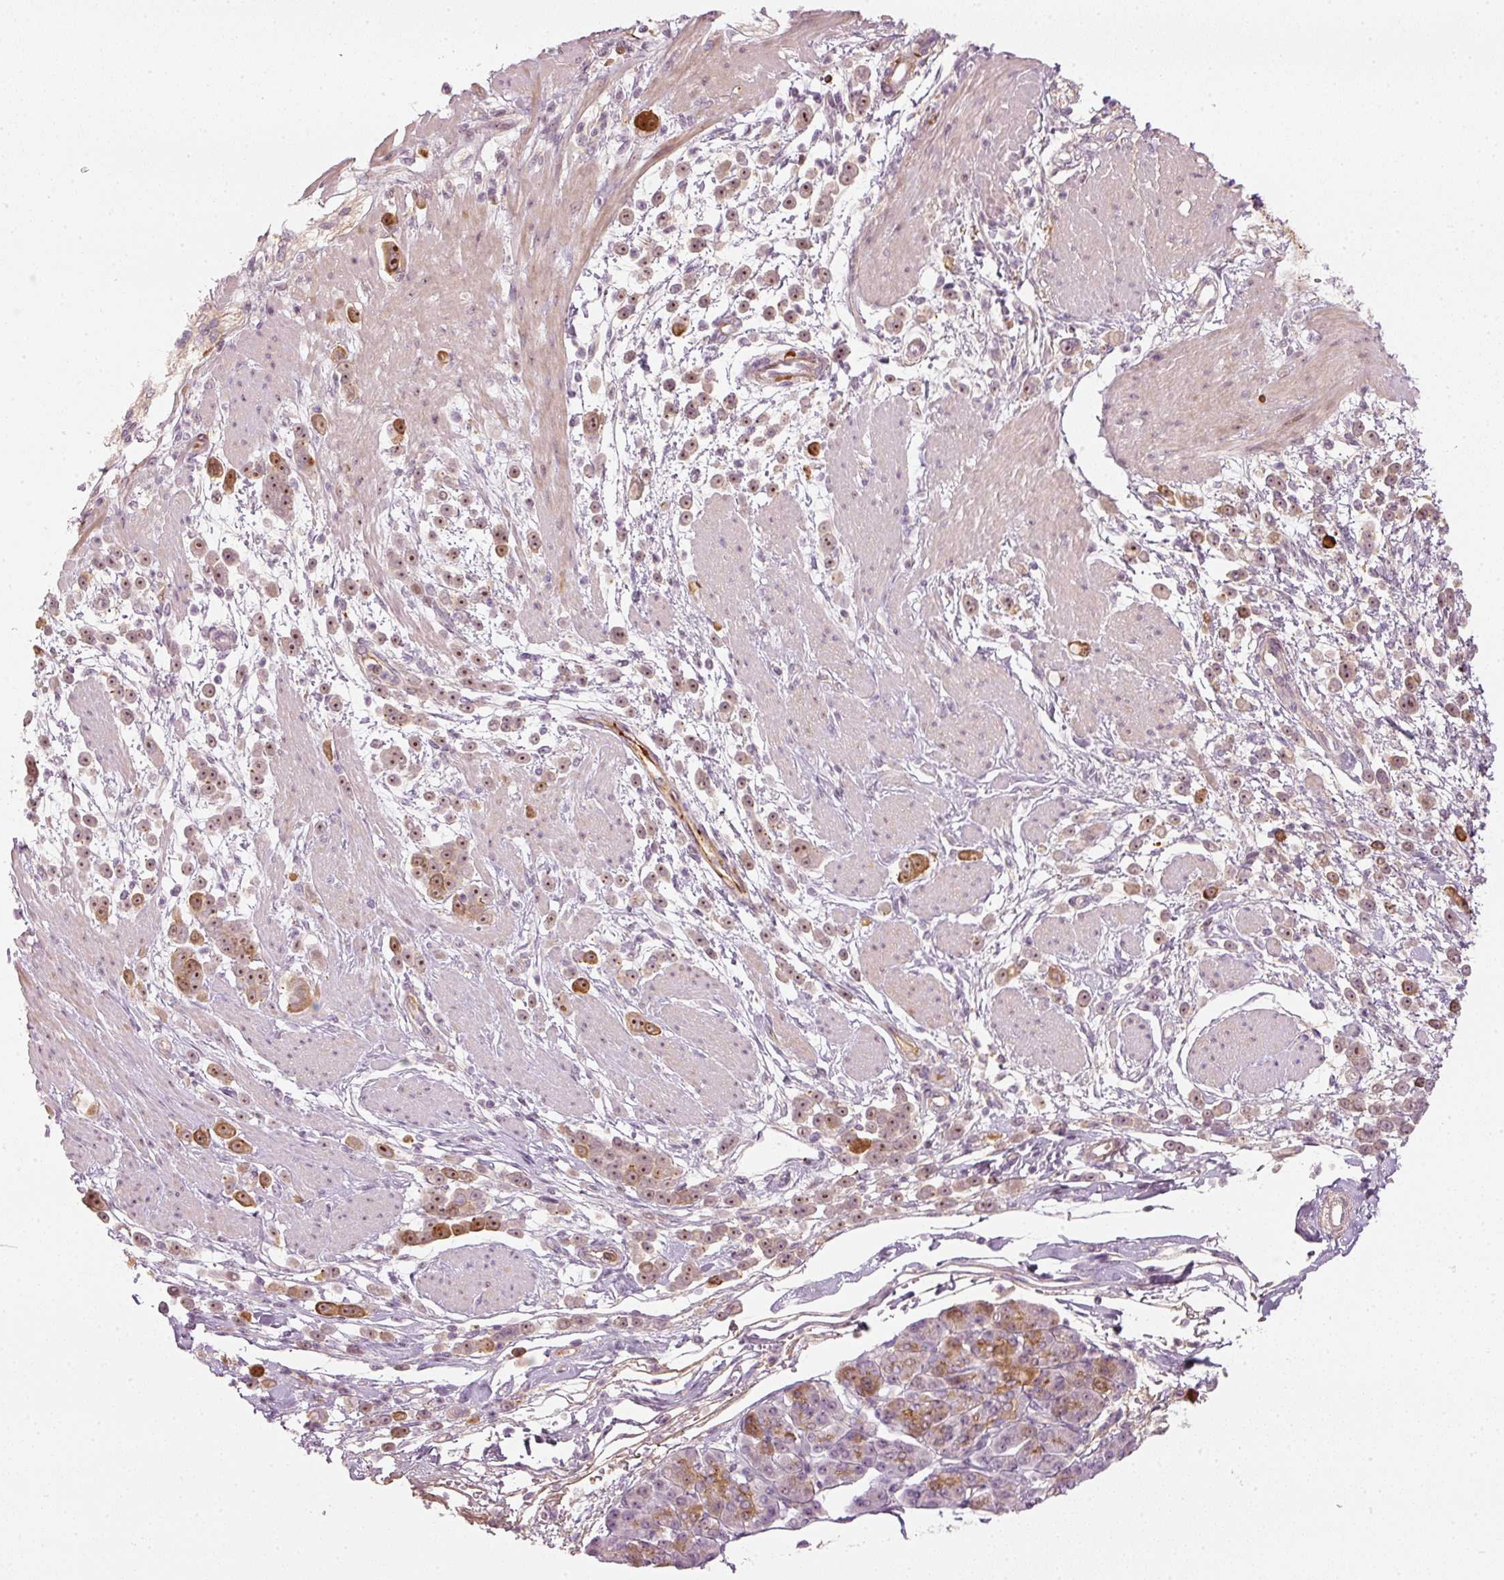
{"staining": {"intensity": "moderate", "quantity": ">75%", "location": "cytoplasmic/membranous,nuclear"}, "tissue": "pancreatic cancer", "cell_type": "Tumor cells", "image_type": "cancer", "snomed": [{"axis": "morphology", "description": "Normal tissue, NOS"}, {"axis": "morphology", "description": "Adenocarcinoma, NOS"}, {"axis": "topography", "description": "Pancreas"}], "caption": "A medium amount of moderate cytoplasmic/membranous and nuclear staining is identified in about >75% of tumor cells in pancreatic adenocarcinoma tissue.", "gene": "VCAM1", "patient": {"sex": "female", "age": 64}}